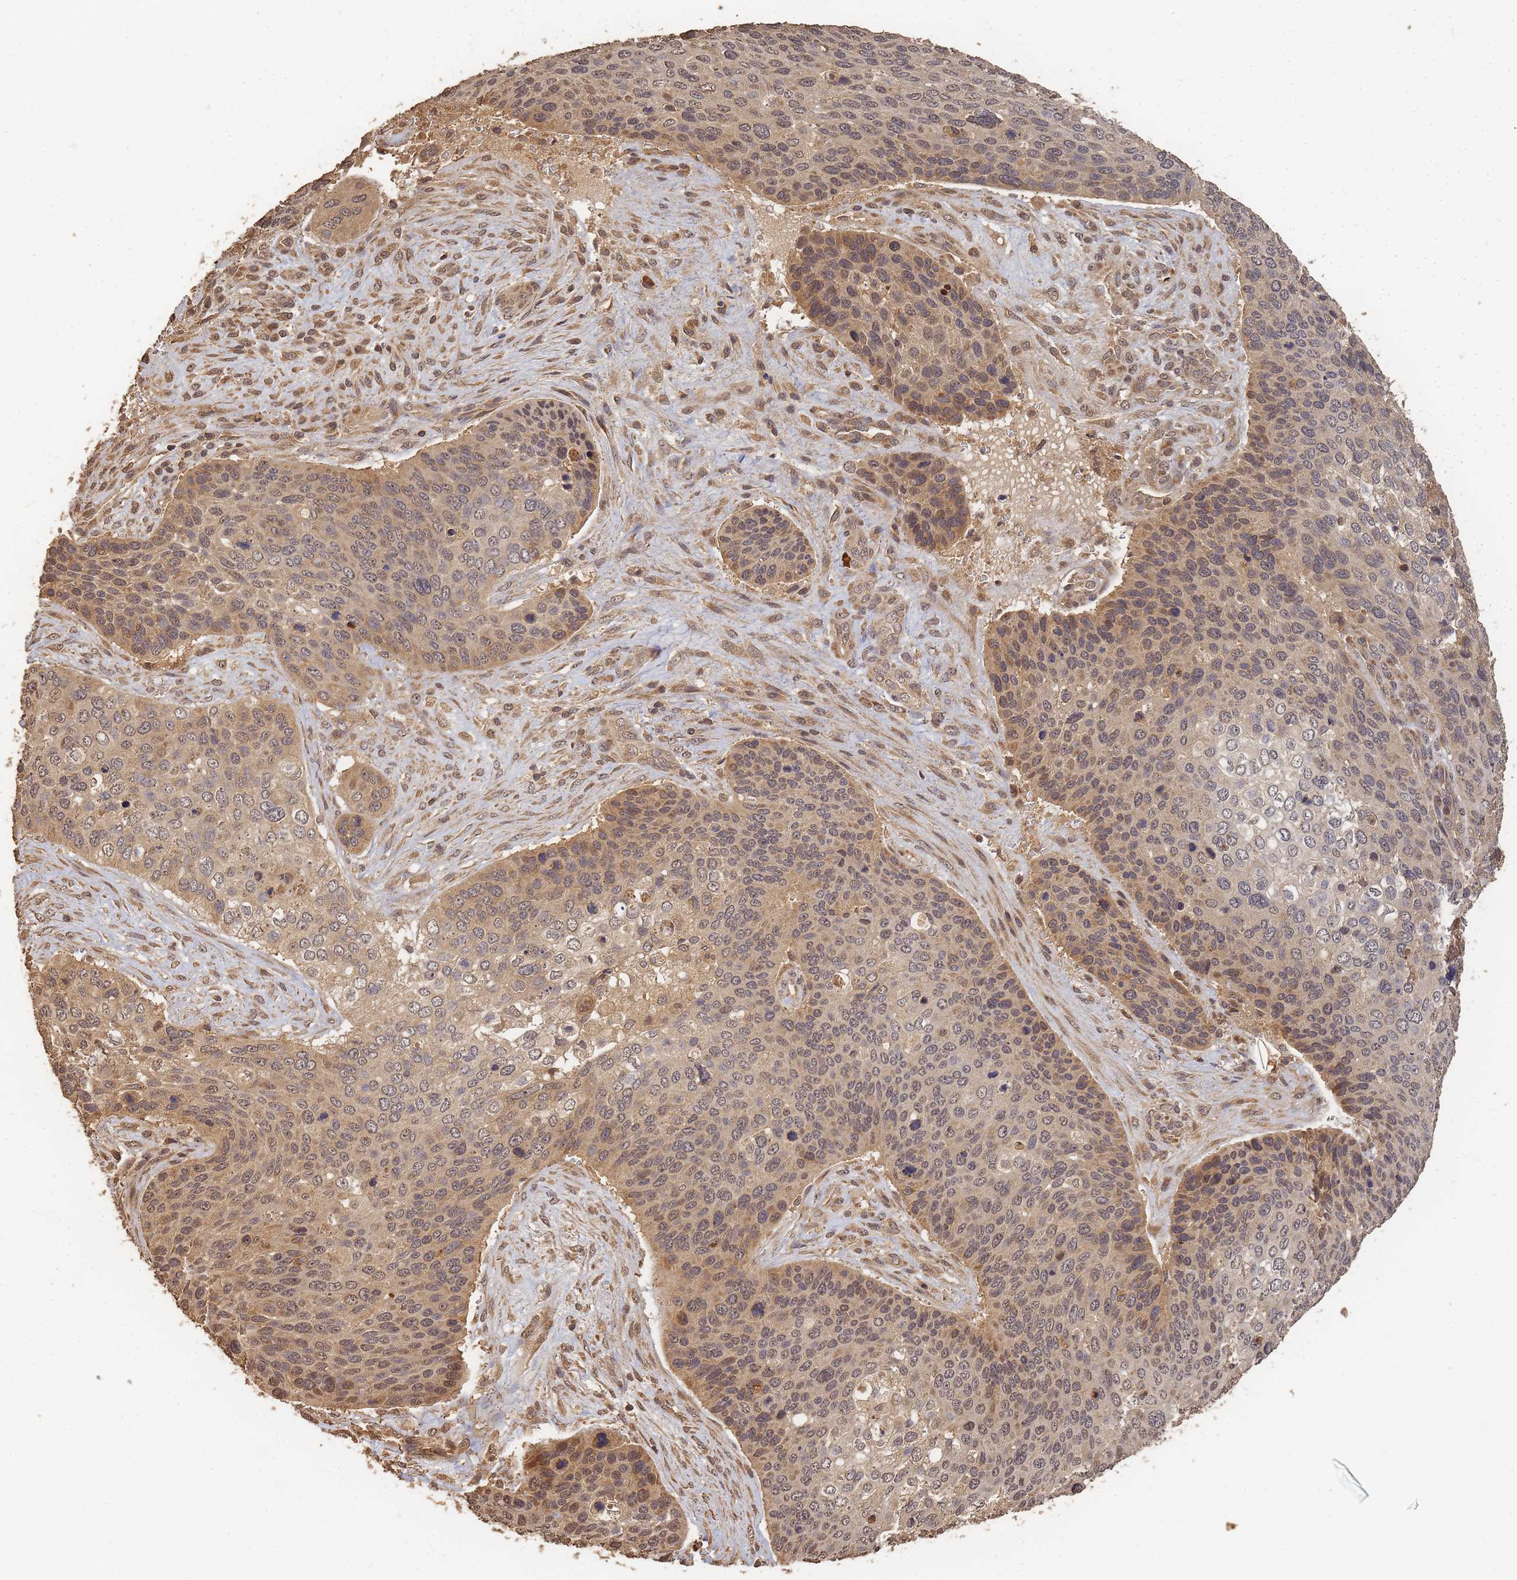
{"staining": {"intensity": "weak", "quantity": ">75%", "location": "cytoplasmic/membranous,nuclear"}, "tissue": "skin cancer", "cell_type": "Tumor cells", "image_type": "cancer", "snomed": [{"axis": "morphology", "description": "Basal cell carcinoma"}, {"axis": "topography", "description": "Skin"}], "caption": "Weak cytoplasmic/membranous and nuclear expression is seen in approximately >75% of tumor cells in basal cell carcinoma (skin).", "gene": "ALKBH1", "patient": {"sex": "female", "age": 74}}